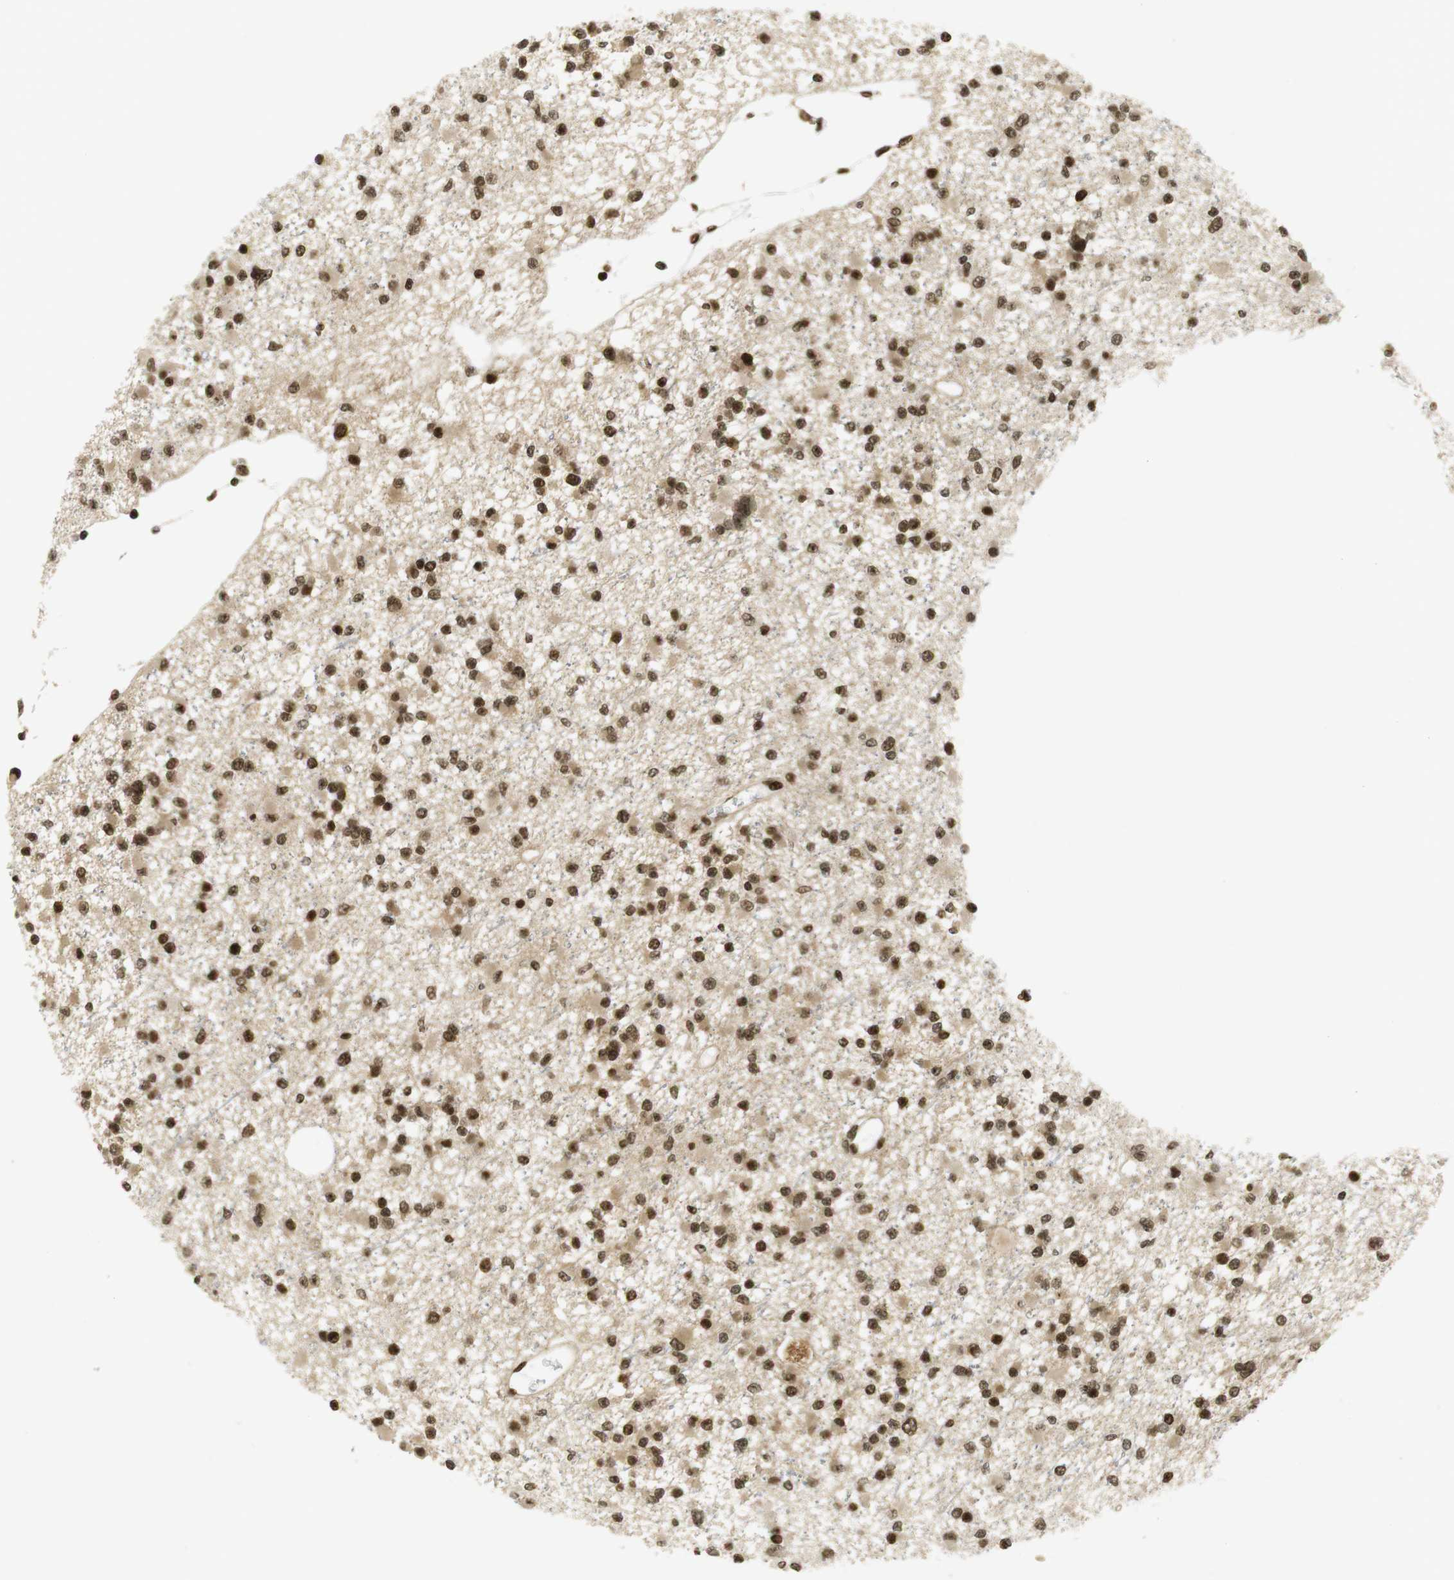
{"staining": {"intensity": "strong", "quantity": ">75%", "location": "cytoplasmic/membranous,nuclear"}, "tissue": "glioma", "cell_type": "Tumor cells", "image_type": "cancer", "snomed": [{"axis": "morphology", "description": "Glioma, malignant, Low grade"}, {"axis": "topography", "description": "Brain"}], "caption": "A photomicrograph of glioma stained for a protein displays strong cytoplasmic/membranous and nuclear brown staining in tumor cells. (DAB (3,3'-diaminobenzidine) IHC with brightfield microscopy, high magnification).", "gene": "RUVBL2", "patient": {"sex": "female", "age": 22}}